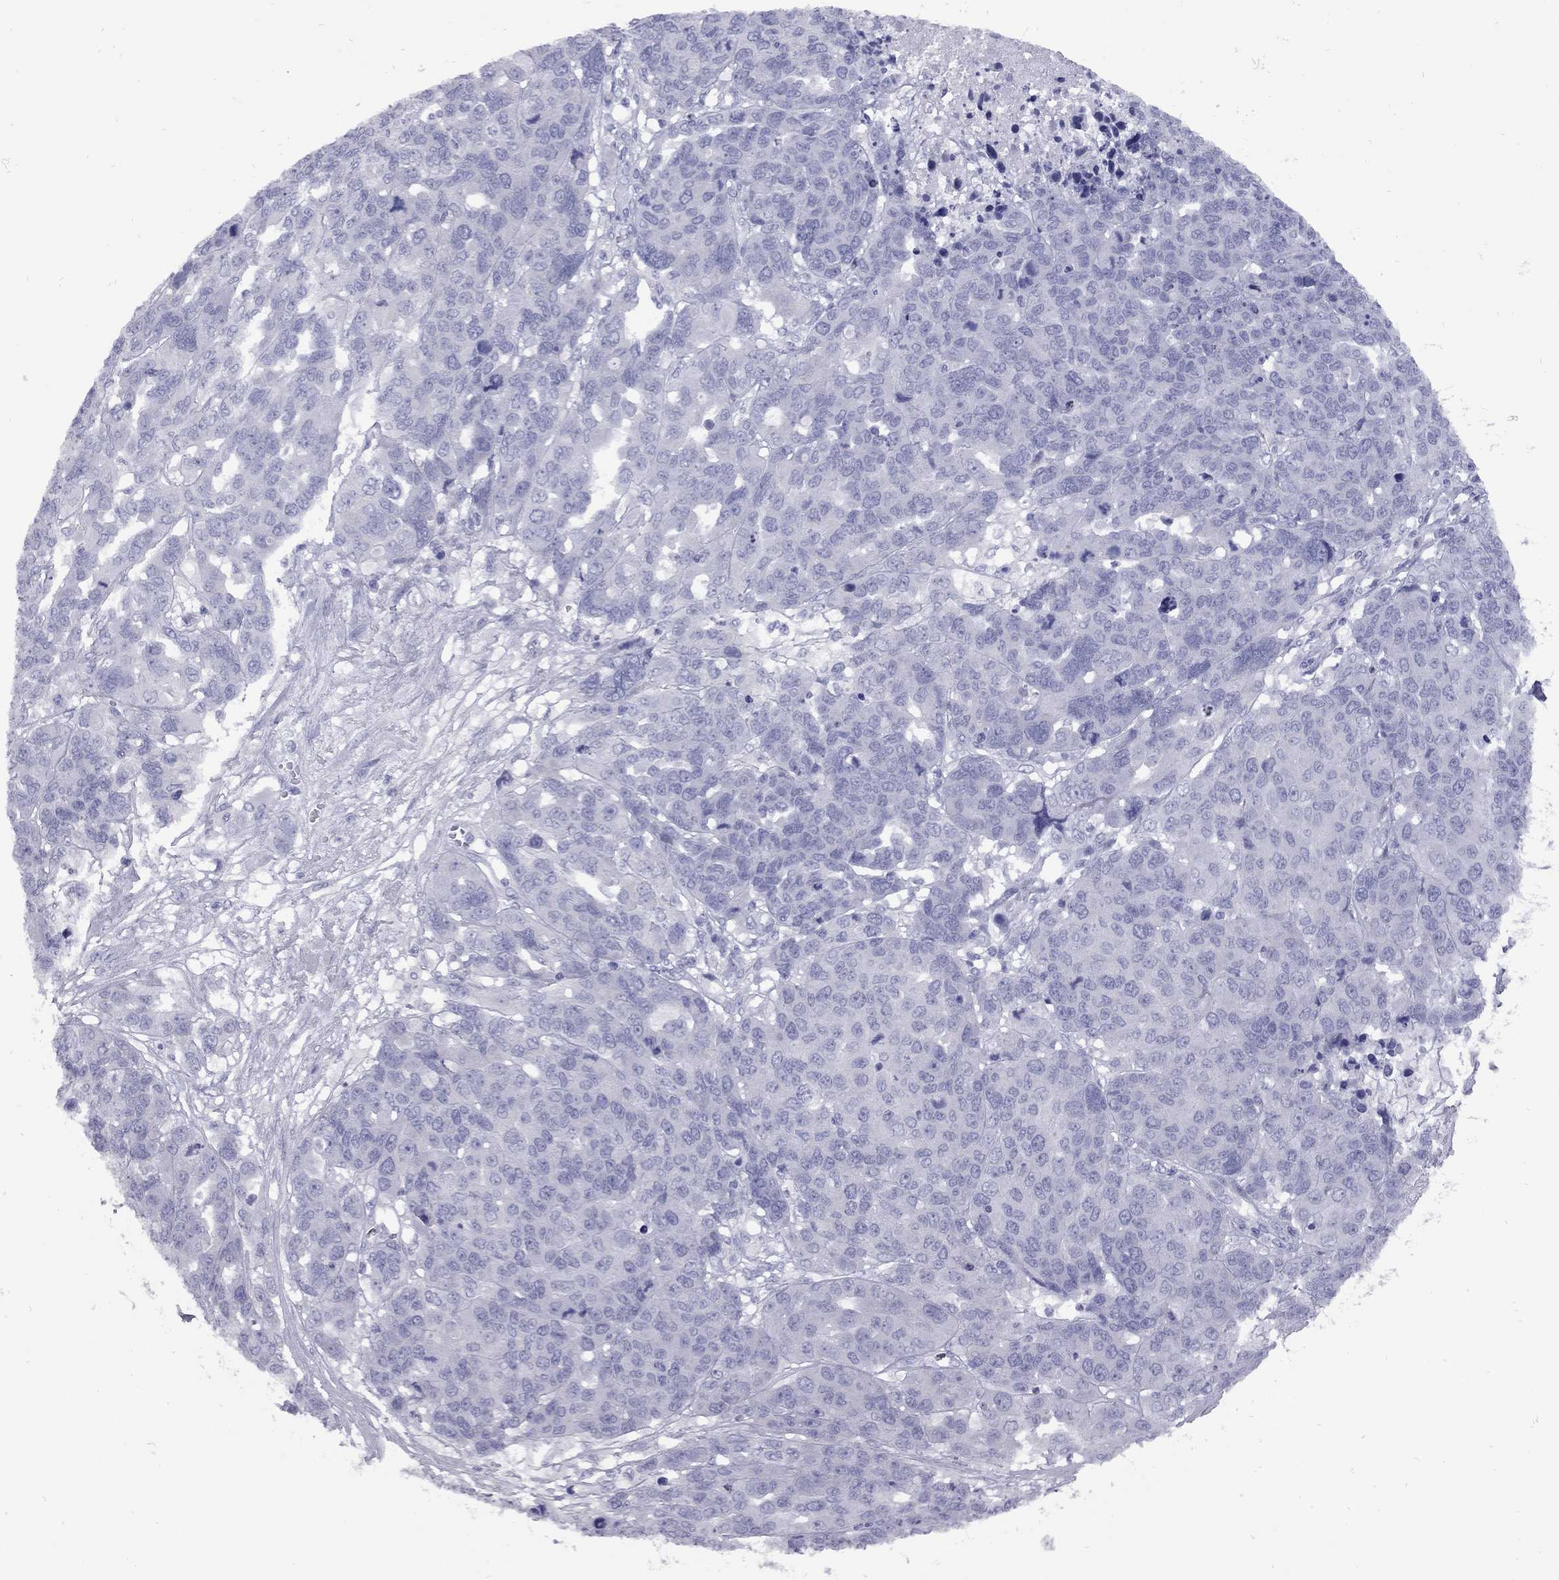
{"staining": {"intensity": "negative", "quantity": "none", "location": "none"}, "tissue": "ovarian cancer", "cell_type": "Tumor cells", "image_type": "cancer", "snomed": [{"axis": "morphology", "description": "Cystadenocarcinoma, serous, NOS"}, {"axis": "topography", "description": "Ovary"}], "caption": "Tumor cells show no significant staining in serous cystadenocarcinoma (ovarian).", "gene": "EPPIN", "patient": {"sex": "female", "age": 87}}